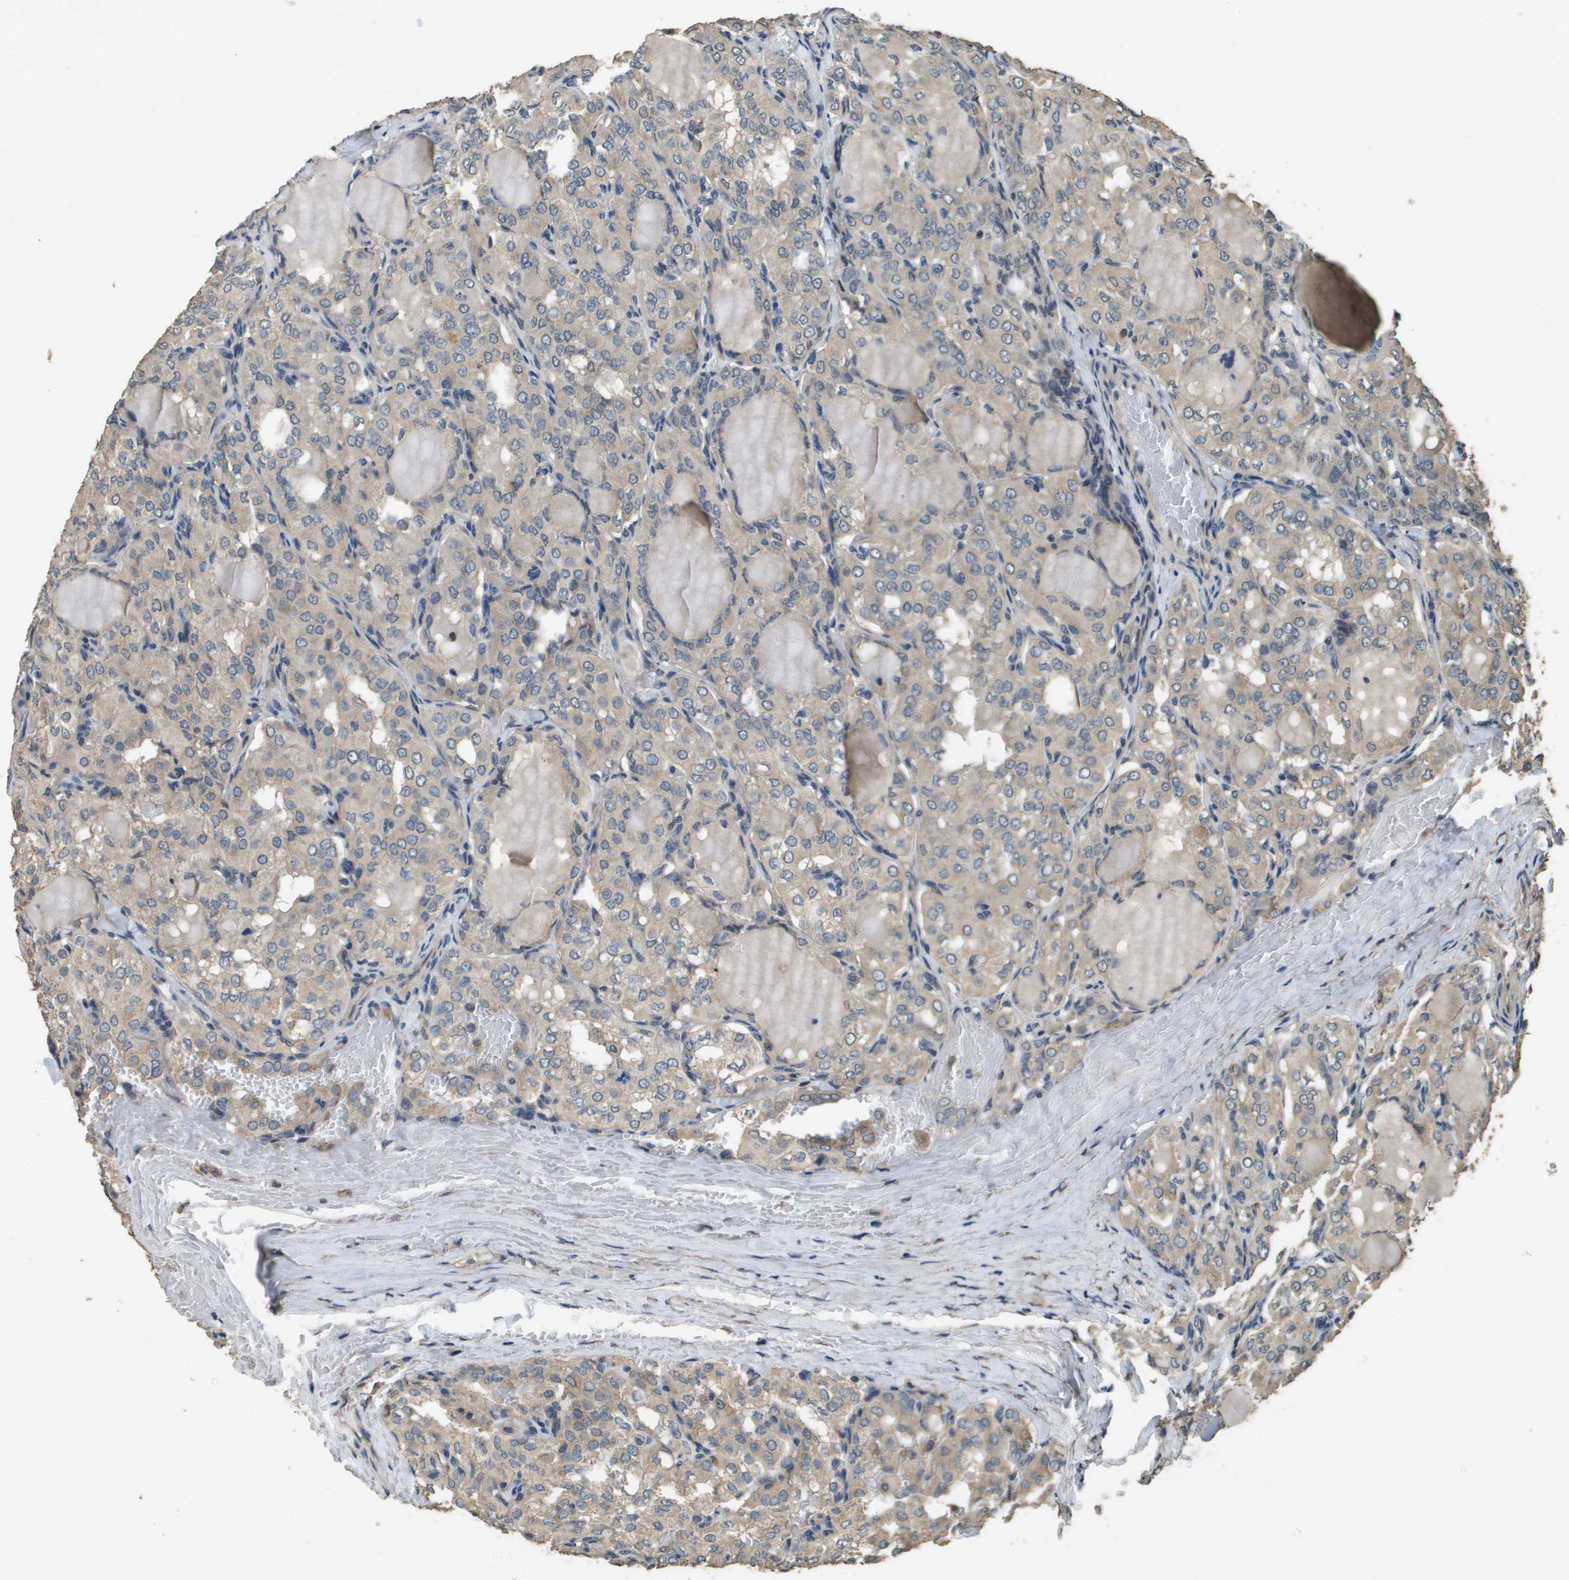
{"staining": {"intensity": "weak", "quantity": "<25%", "location": "cytoplasmic/membranous"}, "tissue": "thyroid cancer", "cell_type": "Tumor cells", "image_type": "cancer", "snomed": [{"axis": "morphology", "description": "Papillary adenocarcinoma, NOS"}, {"axis": "topography", "description": "Thyroid gland"}], "caption": "High magnification brightfield microscopy of thyroid cancer stained with DAB (brown) and counterstained with hematoxylin (blue): tumor cells show no significant staining.", "gene": "RAB6B", "patient": {"sex": "male", "age": 20}}